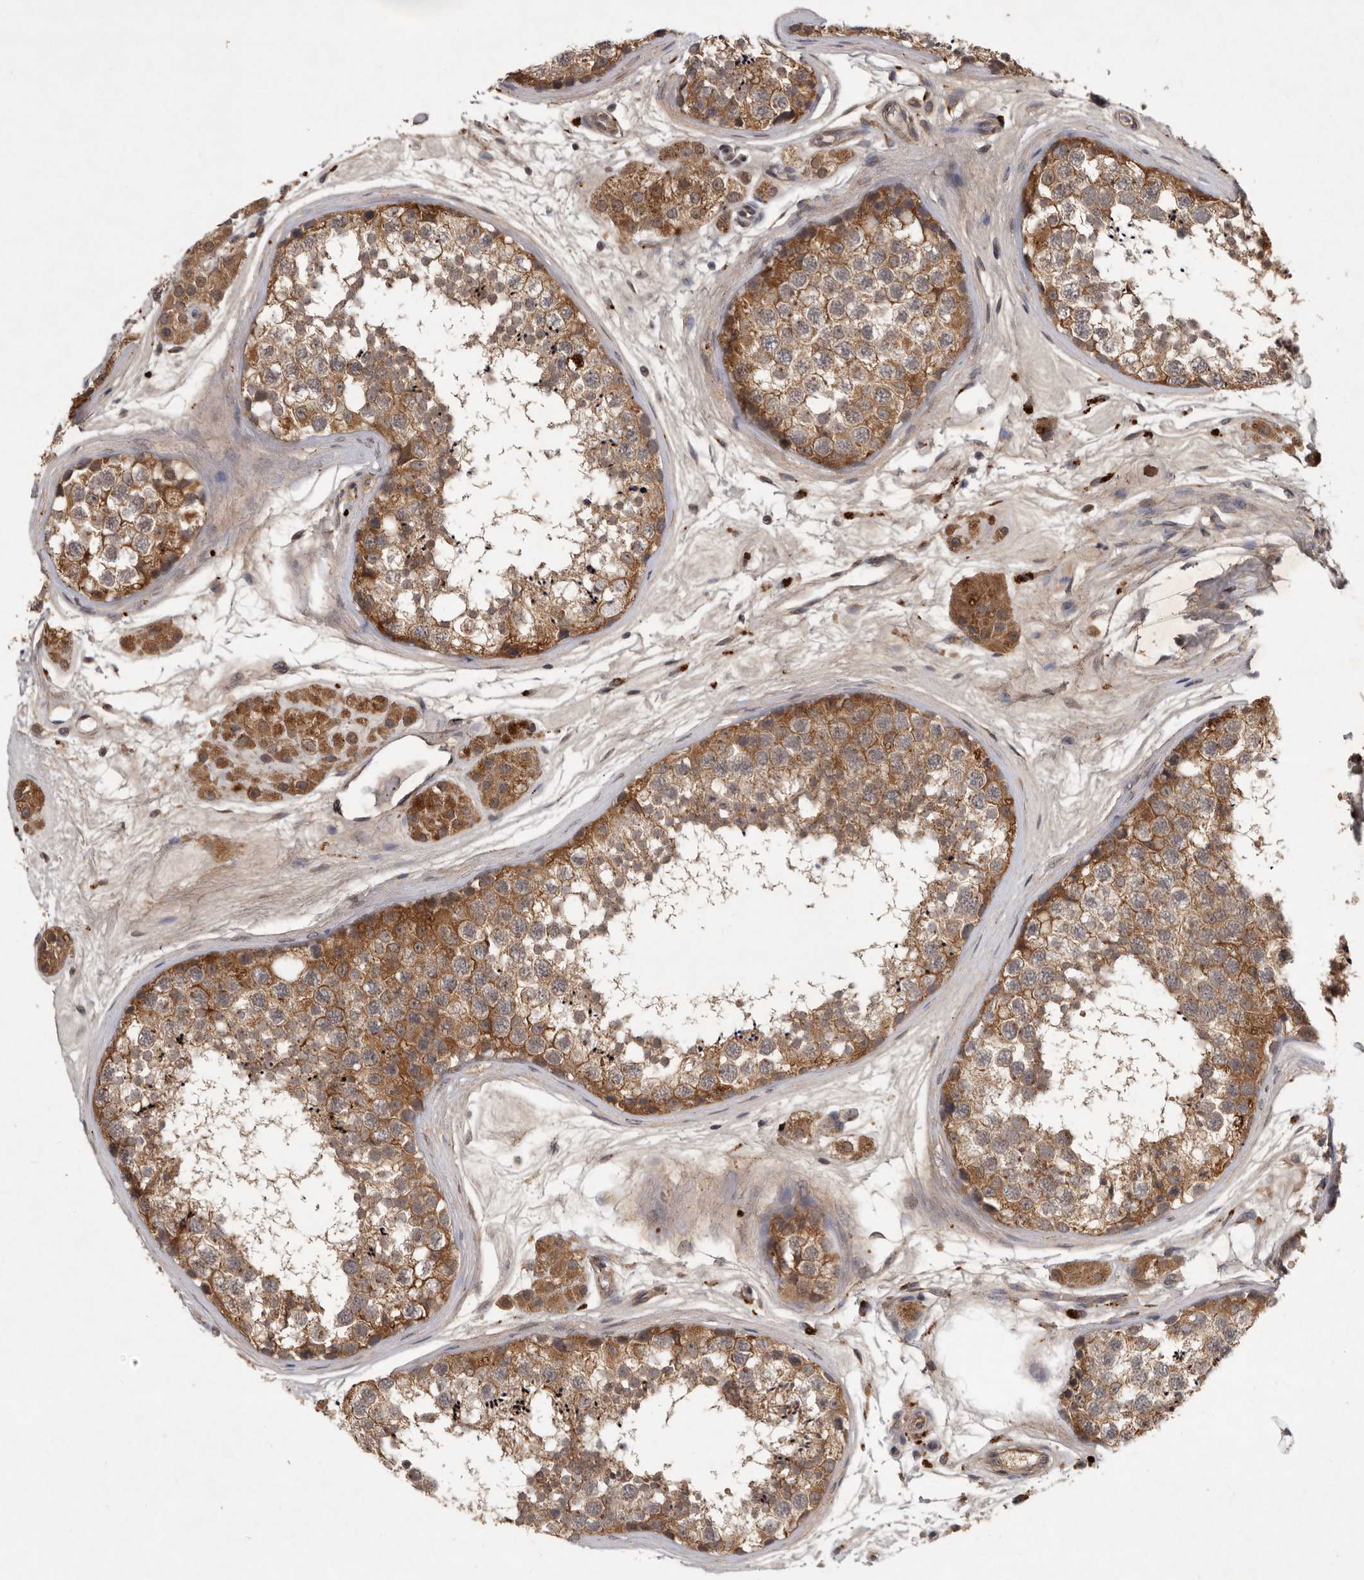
{"staining": {"intensity": "moderate", "quantity": ">75%", "location": "cytoplasmic/membranous"}, "tissue": "testis", "cell_type": "Cells in seminiferous ducts", "image_type": "normal", "snomed": [{"axis": "morphology", "description": "Normal tissue, NOS"}, {"axis": "topography", "description": "Testis"}], "caption": "IHC (DAB (3,3'-diaminobenzidine)) staining of normal testis exhibits moderate cytoplasmic/membranous protein positivity in approximately >75% of cells in seminiferous ducts.", "gene": "DNAJC28", "patient": {"sex": "male", "age": 56}}